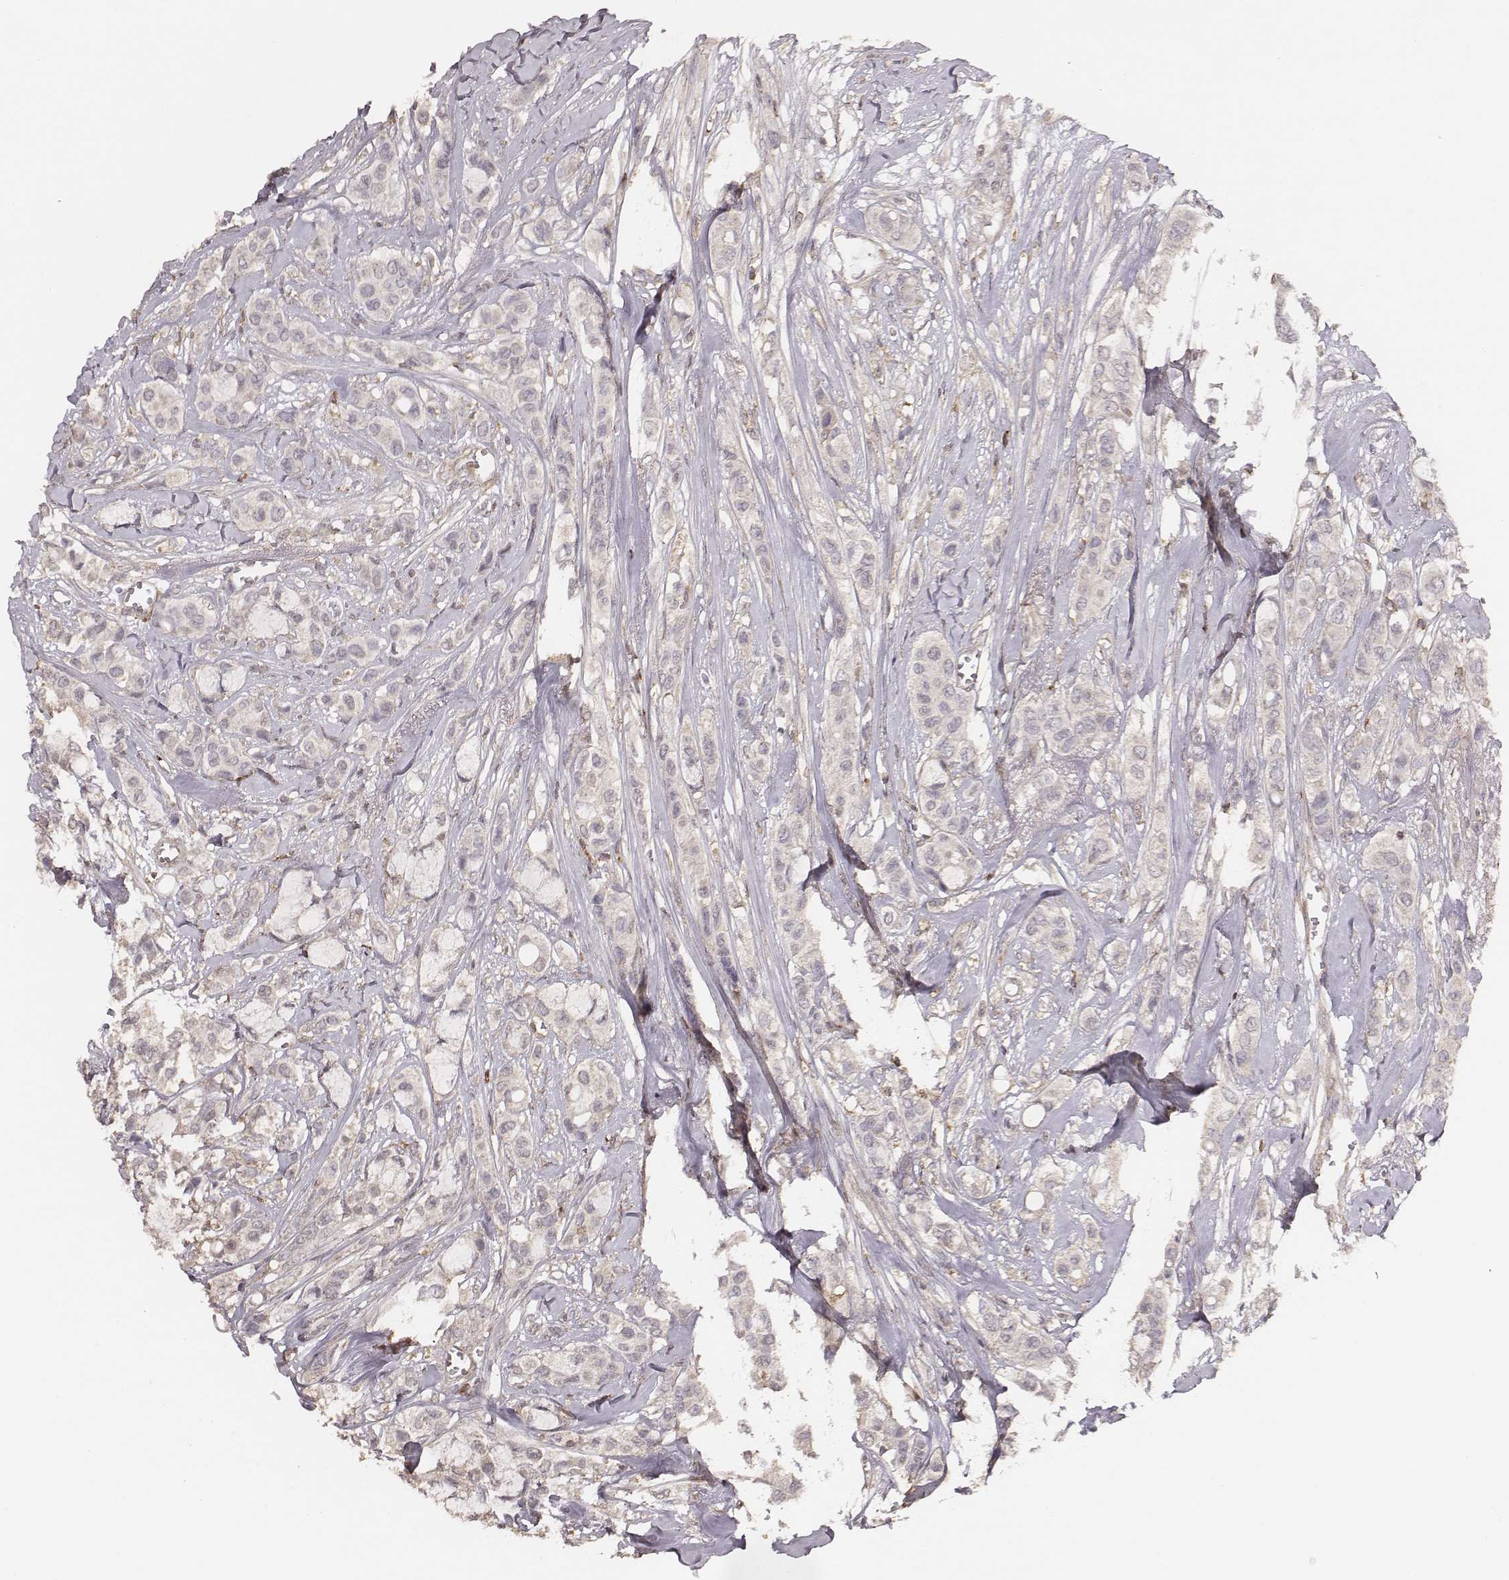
{"staining": {"intensity": "negative", "quantity": "none", "location": "none"}, "tissue": "breast cancer", "cell_type": "Tumor cells", "image_type": "cancer", "snomed": [{"axis": "morphology", "description": "Duct carcinoma"}, {"axis": "topography", "description": "Breast"}], "caption": "The IHC photomicrograph has no significant expression in tumor cells of infiltrating ductal carcinoma (breast) tissue.", "gene": "PILRA", "patient": {"sex": "female", "age": 85}}